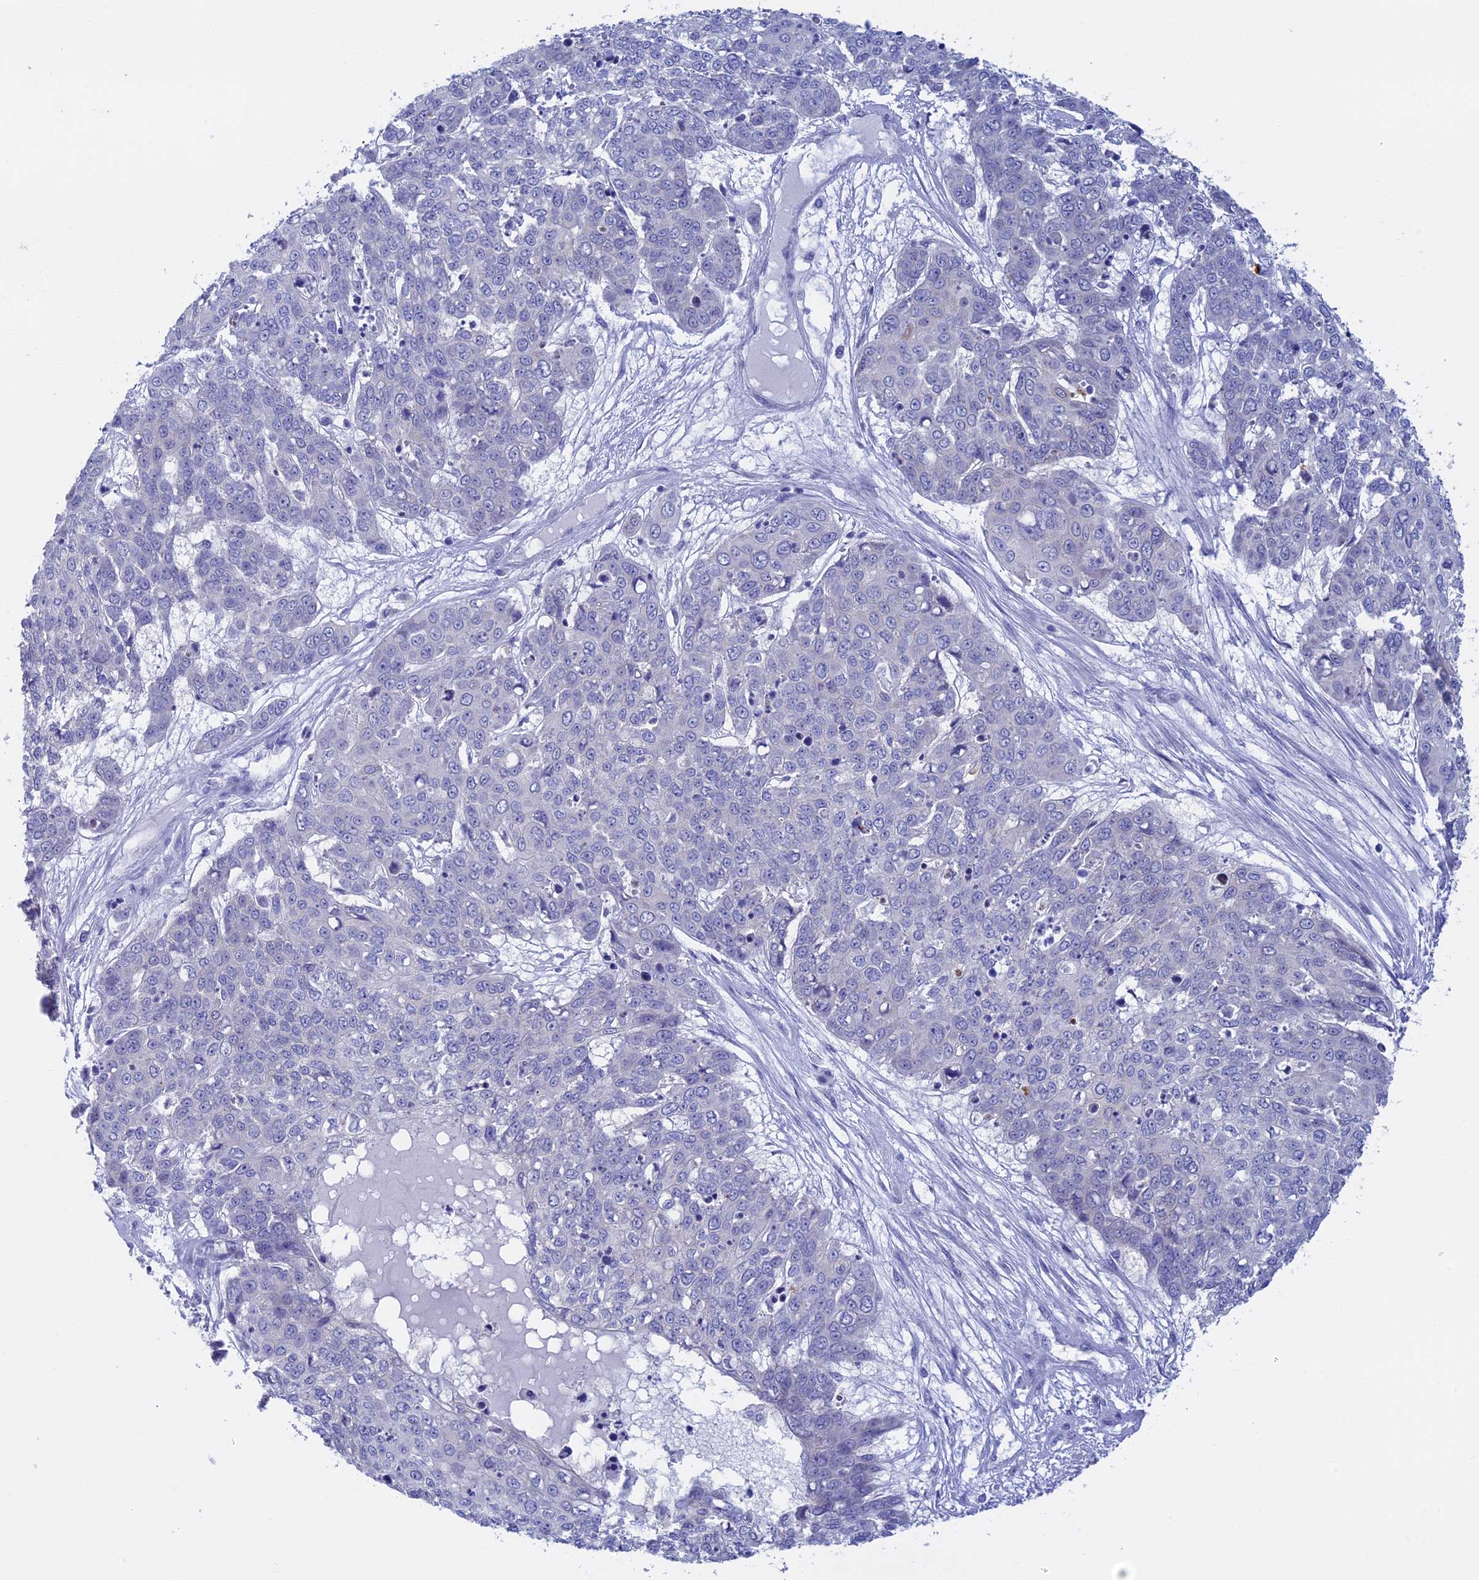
{"staining": {"intensity": "negative", "quantity": "none", "location": "none"}, "tissue": "skin cancer", "cell_type": "Tumor cells", "image_type": "cancer", "snomed": [{"axis": "morphology", "description": "Squamous cell carcinoma, NOS"}, {"axis": "topography", "description": "Skin"}], "caption": "This is a histopathology image of IHC staining of skin cancer, which shows no positivity in tumor cells. (DAB IHC visualized using brightfield microscopy, high magnification).", "gene": "BTBD19", "patient": {"sex": "male", "age": 71}}